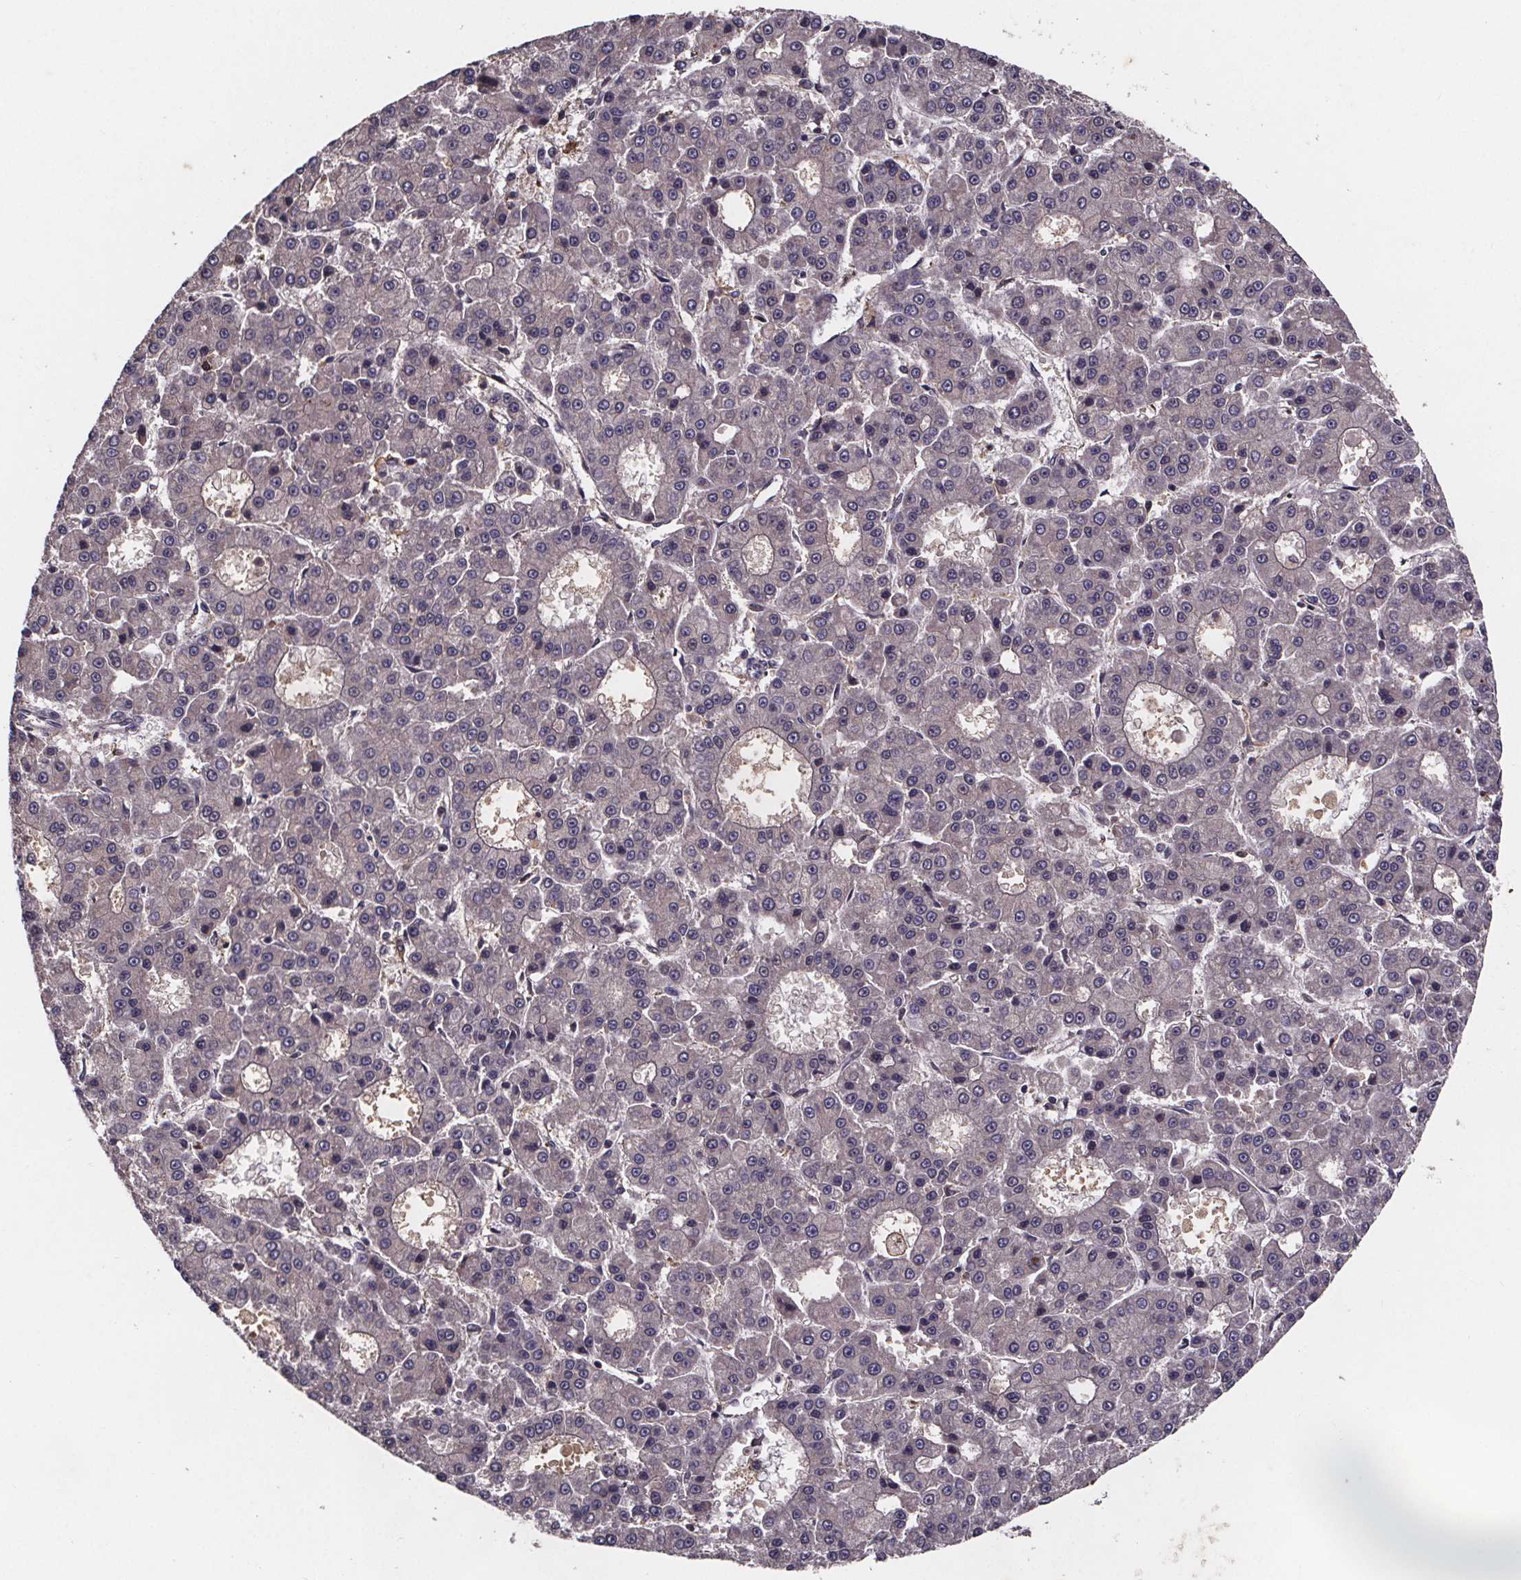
{"staining": {"intensity": "negative", "quantity": "none", "location": "none"}, "tissue": "liver cancer", "cell_type": "Tumor cells", "image_type": "cancer", "snomed": [{"axis": "morphology", "description": "Carcinoma, Hepatocellular, NOS"}, {"axis": "topography", "description": "Liver"}], "caption": "Immunohistochemistry of hepatocellular carcinoma (liver) displays no positivity in tumor cells.", "gene": "FASTKD3", "patient": {"sex": "male", "age": 70}}